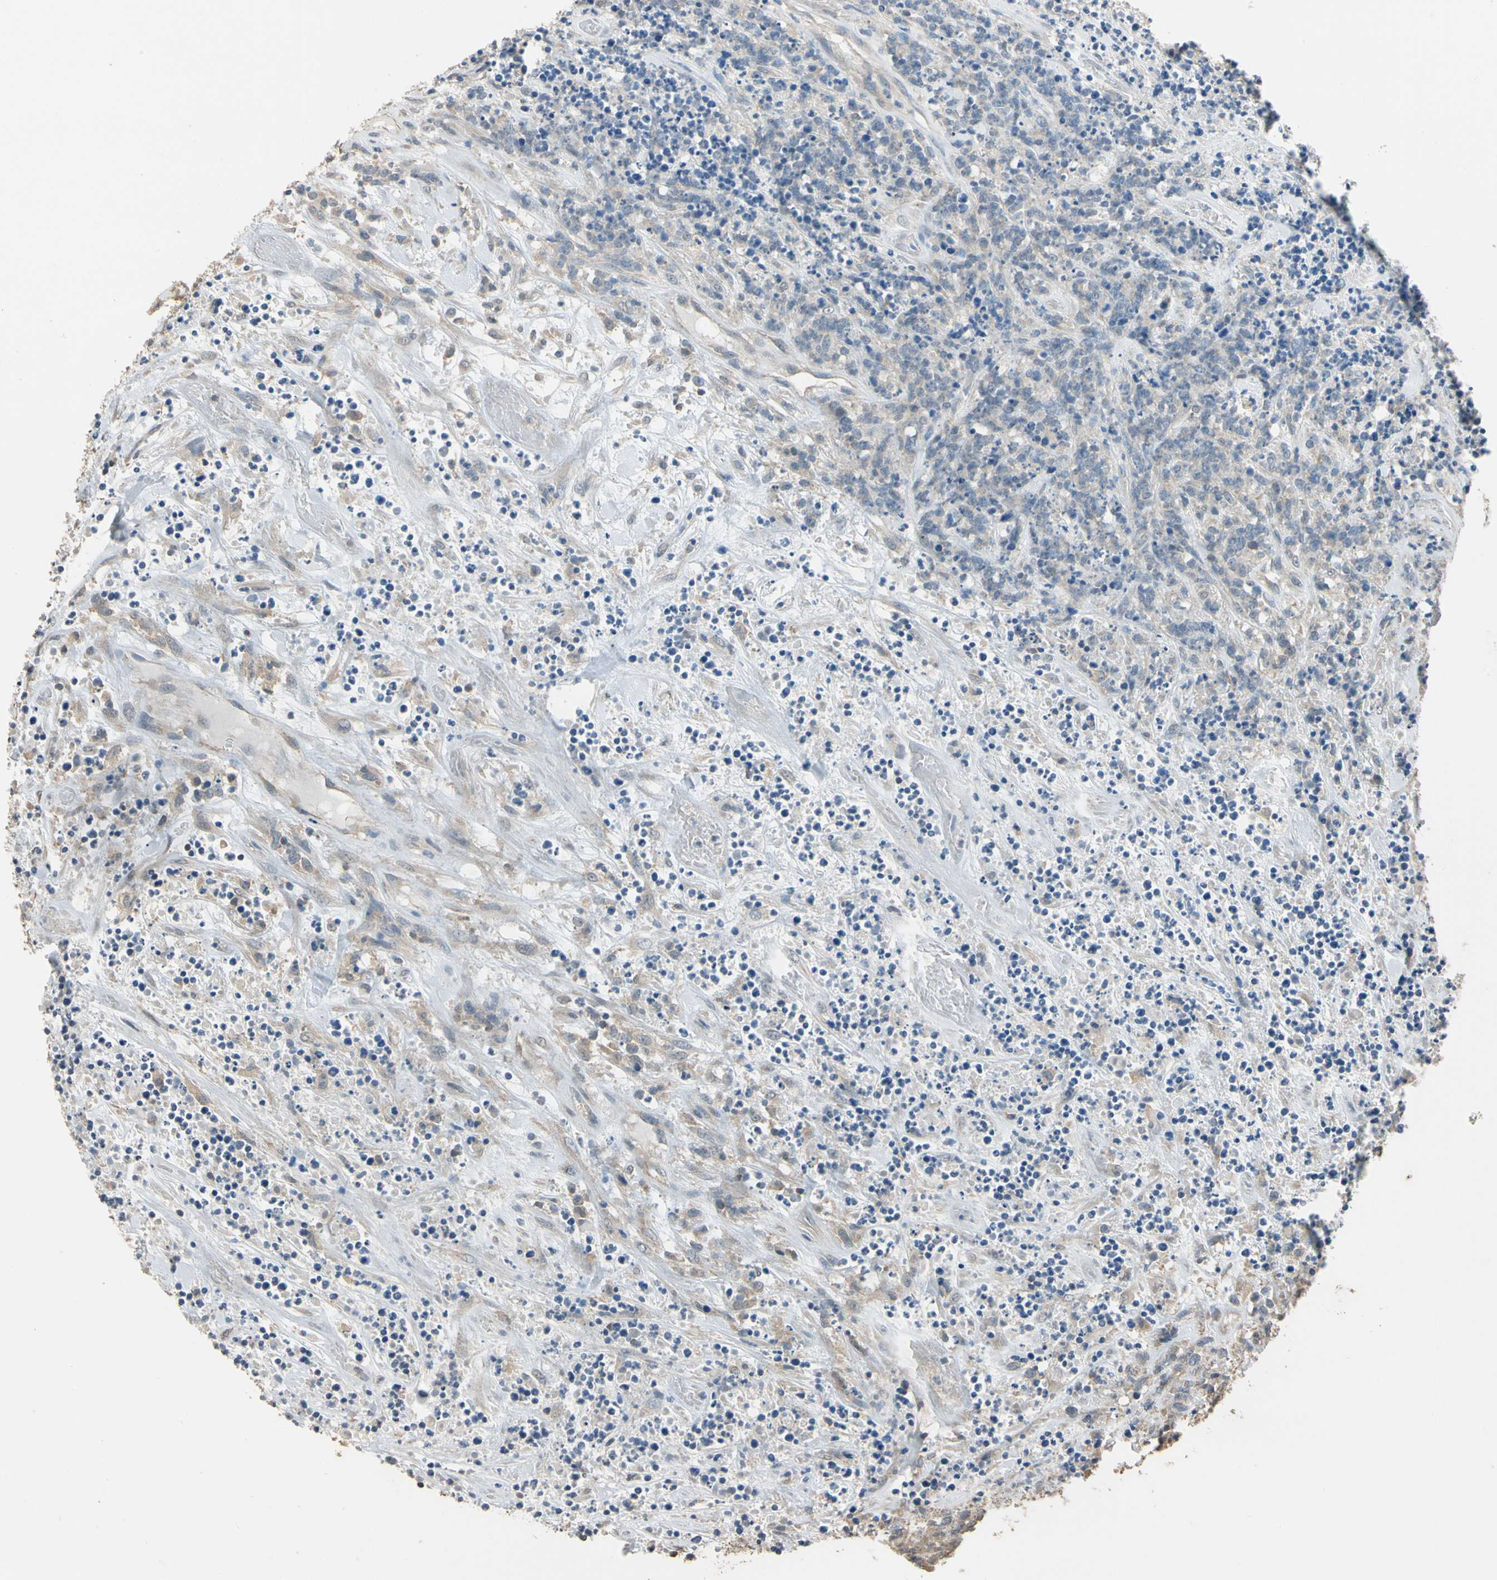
{"staining": {"intensity": "weak", "quantity": "25%-75%", "location": "cytoplasmic/membranous"}, "tissue": "lymphoma", "cell_type": "Tumor cells", "image_type": "cancer", "snomed": [{"axis": "morphology", "description": "Malignant lymphoma, non-Hodgkin's type, High grade"}, {"axis": "topography", "description": "Soft tissue"}], "caption": "The immunohistochemical stain highlights weak cytoplasmic/membranous positivity in tumor cells of lymphoma tissue.", "gene": "MAP3K7", "patient": {"sex": "male", "age": 18}}